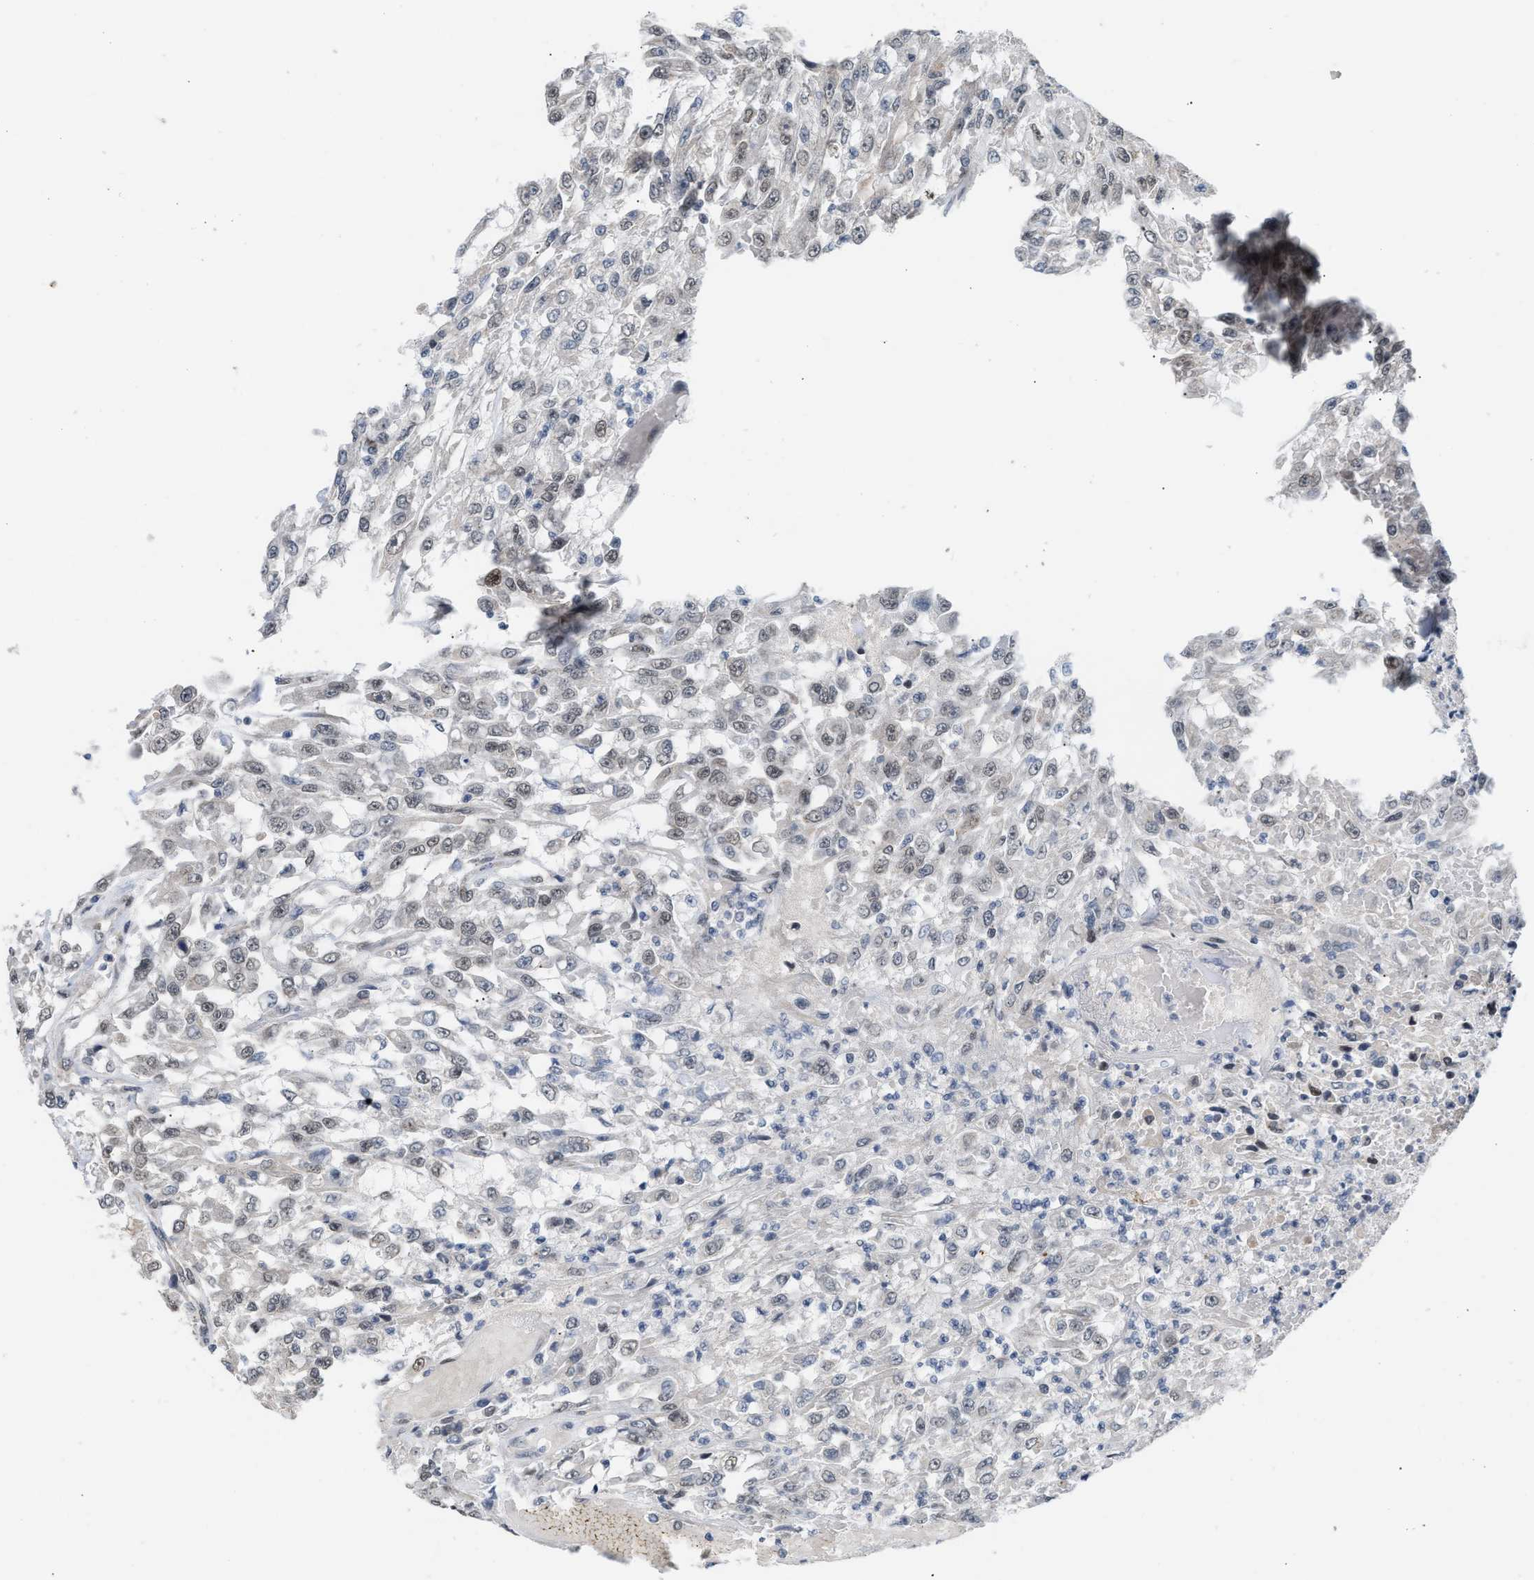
{"staining": {"intensity": "weak", "quantity": "25%-75%", "location": "nuclear"}, "tissue": "urothelial cancer", "cell_type": "Tumor cells", "image_type": "cancer", "snomed": [{"axis": "morphology", "description": "Urothelial carcinoma, High grade"}, {"axis": "topography", "description": "Urinary bladder"}], "caption": "Immunohistochemistry staining of urothelial carcinoma (high-grade), which exhibits low levels of weak nuclear expression in approximately 25%-75% of tumor cells indicating weak nuclear protein expression. The staining was performed using DAB (3,3'-diaminobenzidine) (brown) for protein detection and nuclei were counterstained in hematoxylin (blue).", "gene": "TXNRD3", "patient": {"sex": "male", "age": 46}}